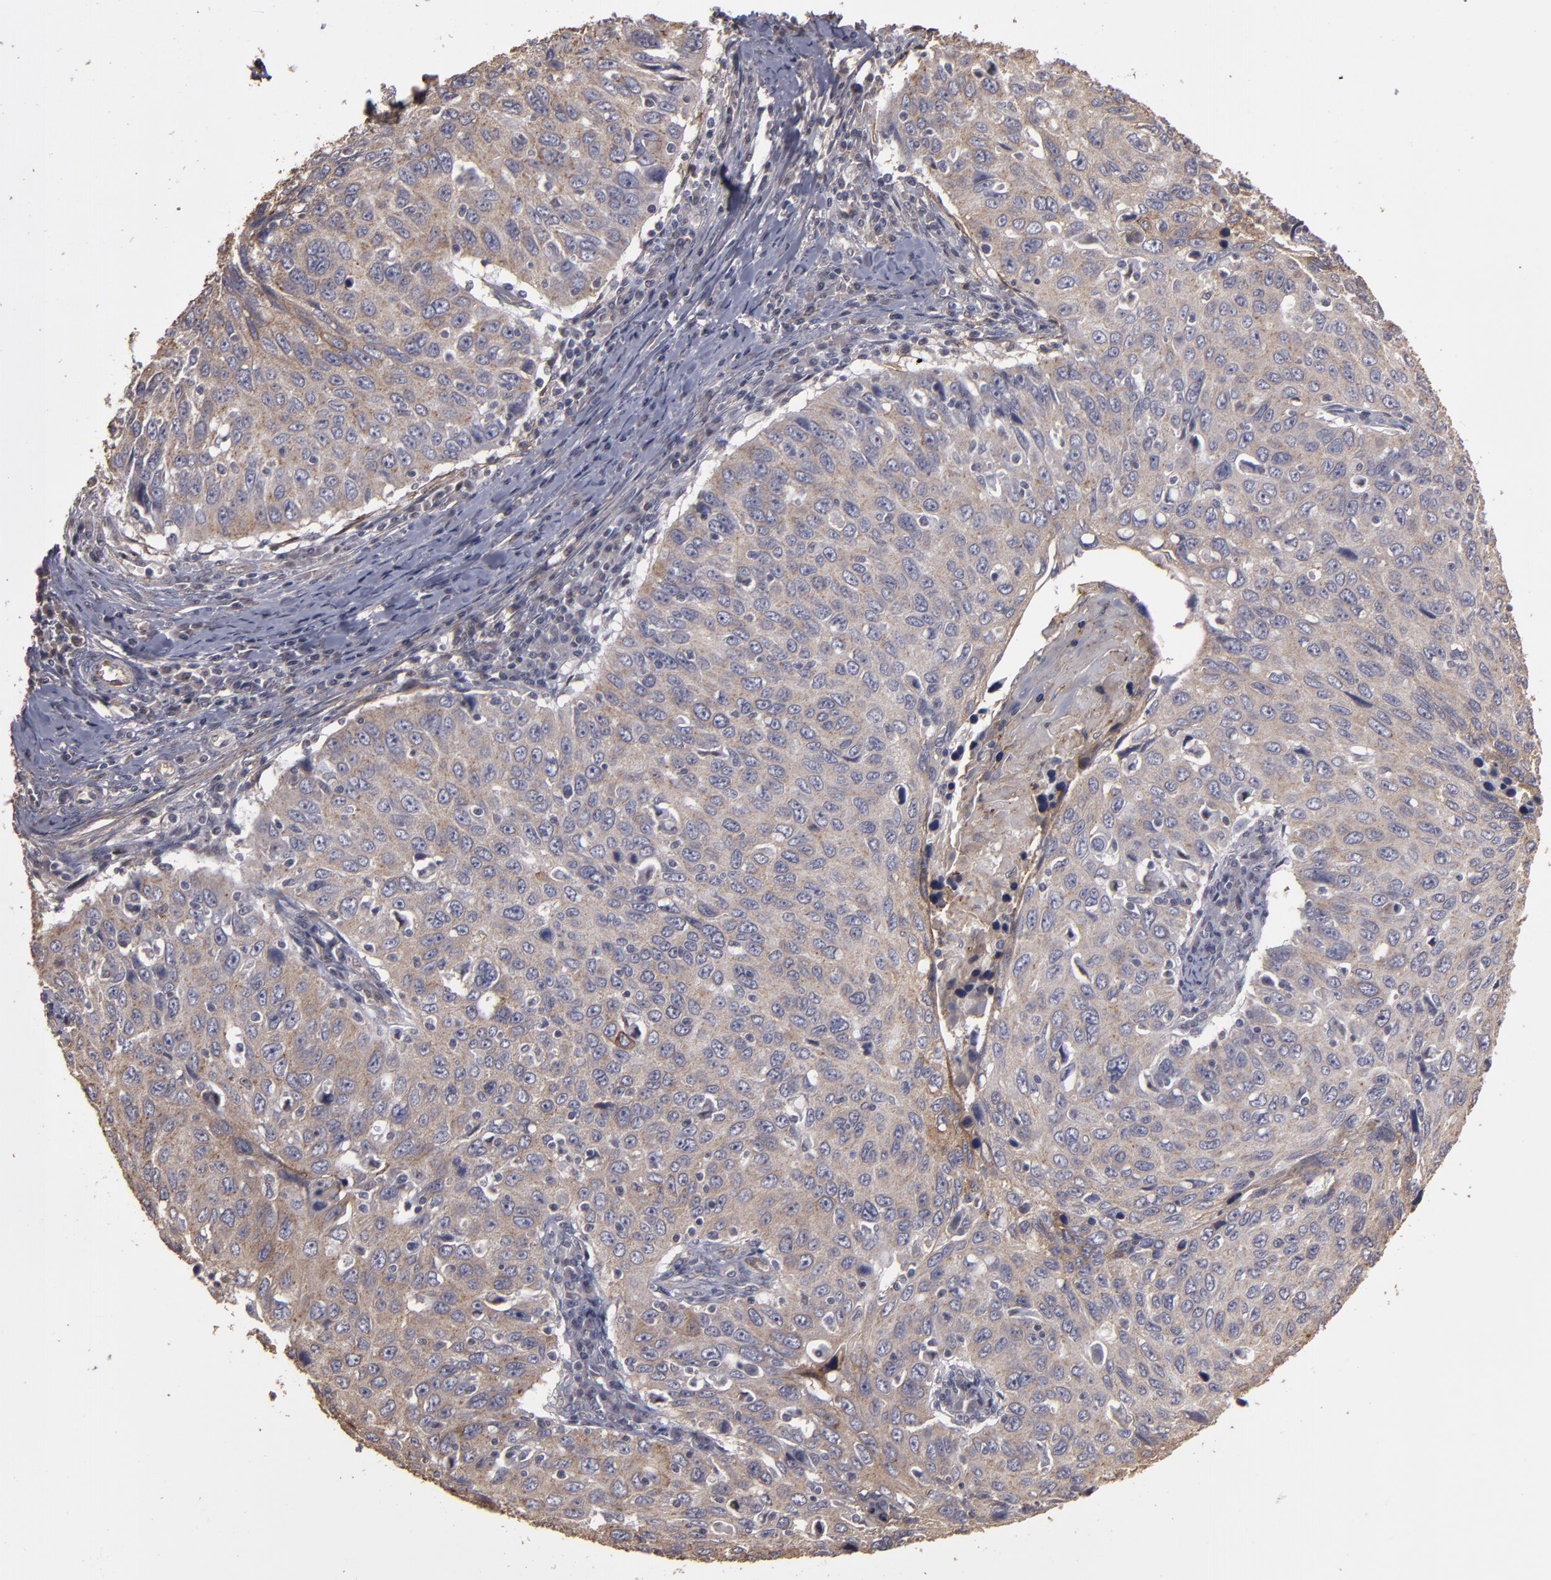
{"staining": {"intensity": "moderate", "quantity": ">75%", "location": "cytoplasmic/membranous"}, "tissue": "cervical cancer", "cell_type": "Tumor cells", "image_type": "cancer", "snomed": [{"axis": "morphology", "description": "Squamous cell carcinoma, NOS"}, {"axis": "topography", "description": "Cervix"}], "caption": "There is medium levels of moderate cytoplasmic/membranous expression in tumor cells of cervical cancer (squamous cell carcinoma), as demonstrated by immunohistochemical staining (brown color).", "gene": "CD55", "patient": {"sex": "female", "age": 53}}